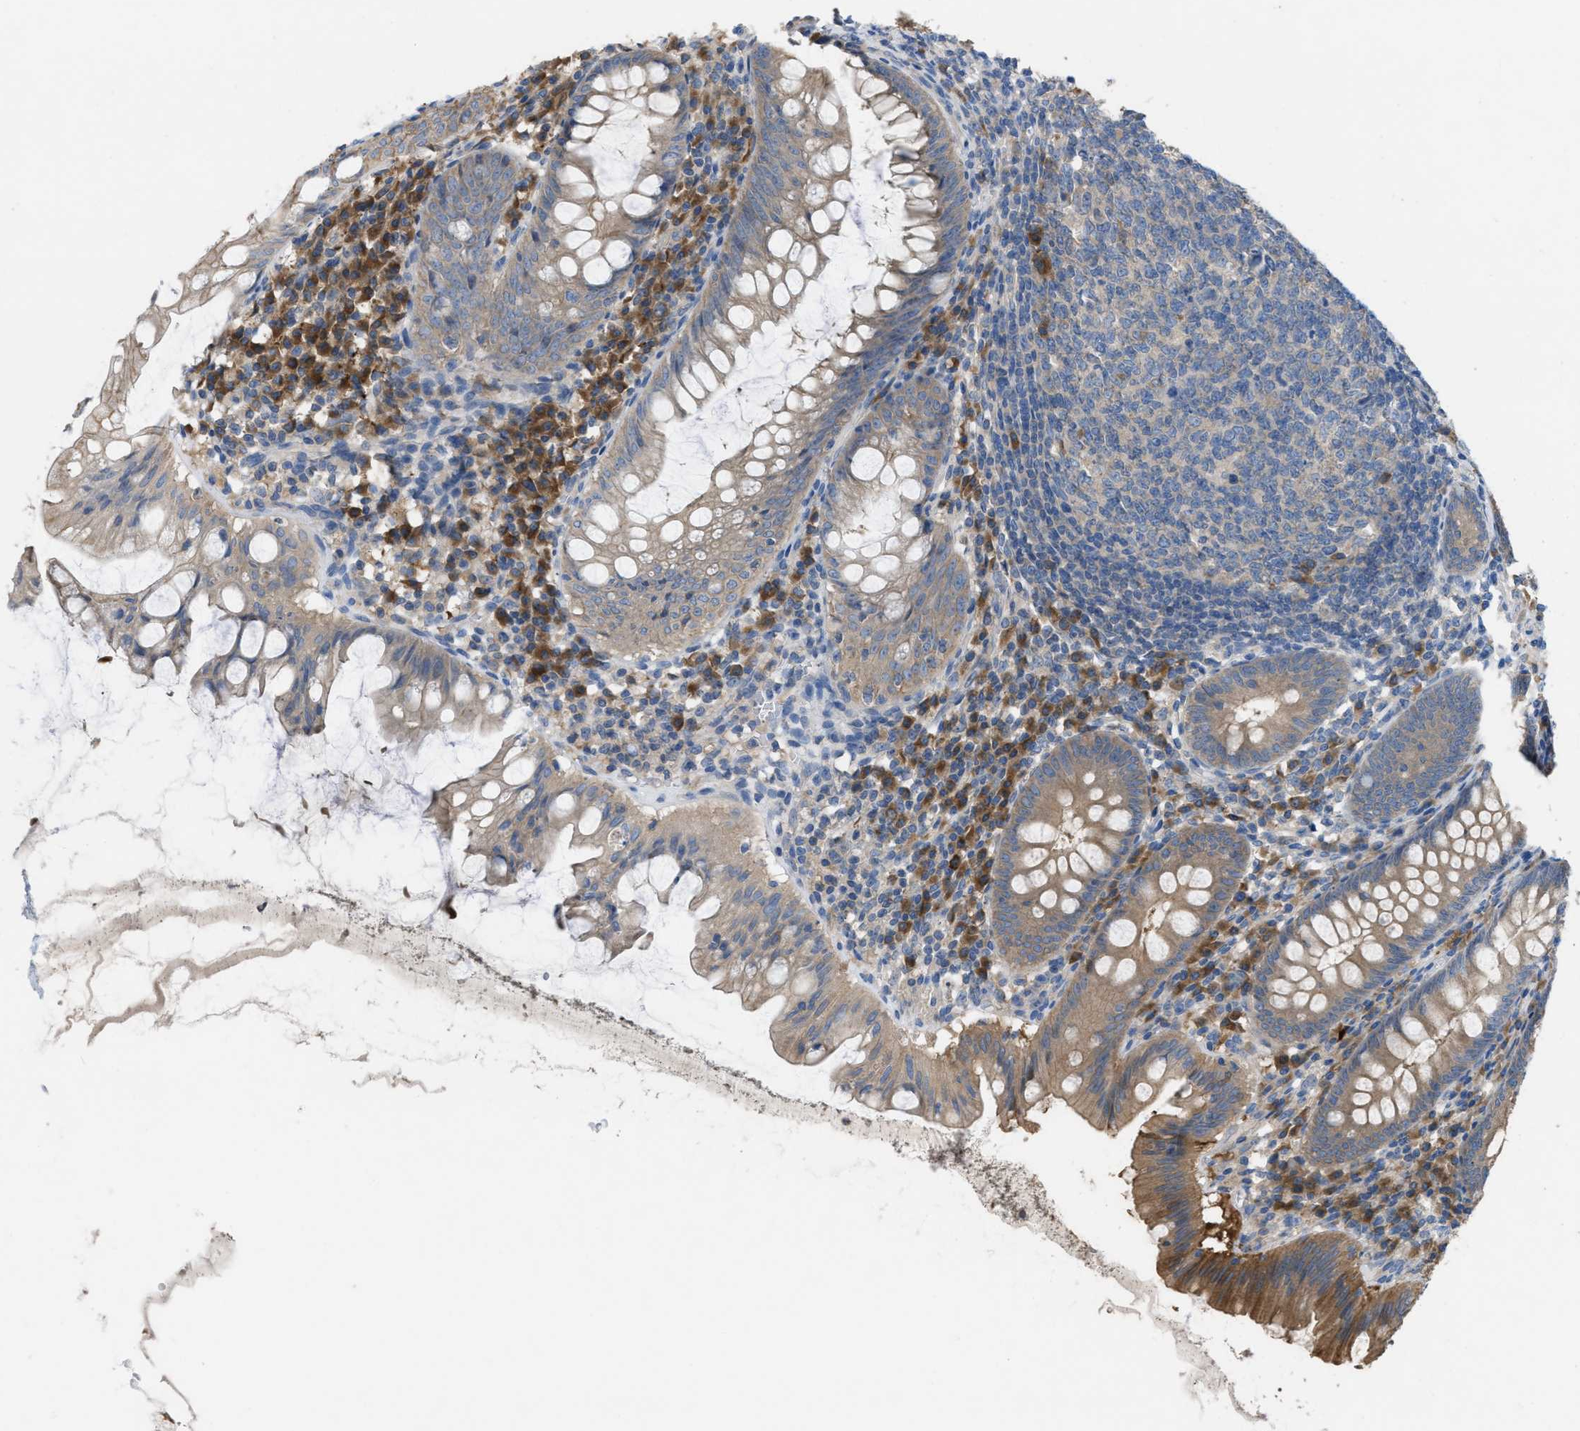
{"staining": {"intensity": "moderate", "quantity": ">75%", "location": "cytoplasmic/membranous"}, "tissue": "appendix", "cell_type": "Glandular cells", "image_type": "normal", "snomed": [{"axis": "morphology", "description": "Normal tissue, NOS"}, {"axis": "topography", "description": "Appendix"}], "caption": "The micrograph demonstrates staining of normal appendix, revealing moderate cytoplasmic/membranous protein staining (brown color) within glandular cells.", "gene": "UBA5", "patient": {"sex": "male", "age": 56}}